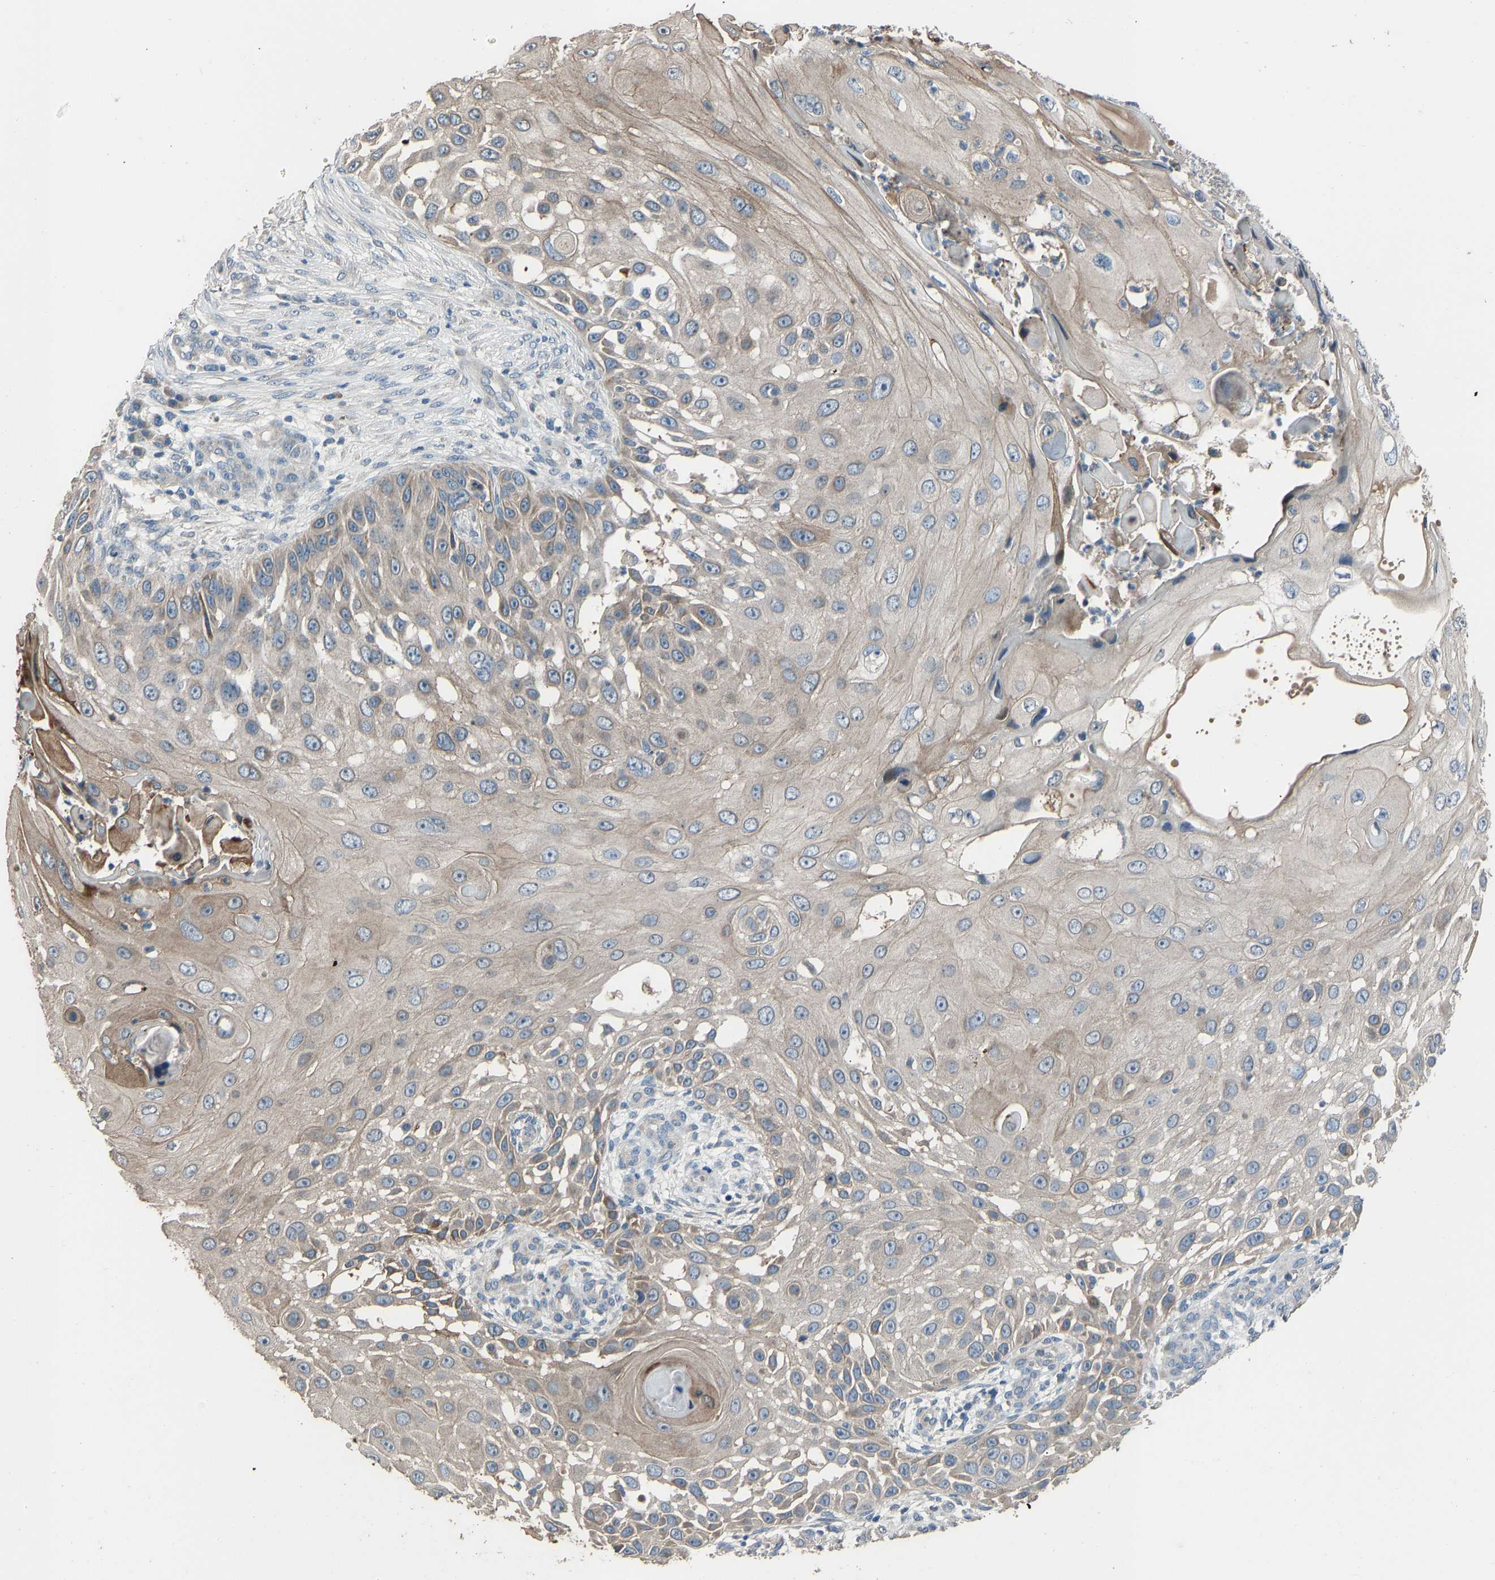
{"staining": {"intensity": "weak", "quantity": "<25%", "location": "cytoplasmic/membranous"}, "tissue": "skin cancer", "cell_type": "Tumor cells", "image_type": "cancer", "snomed": [{"axis": "morphology", "description": "Squamous cell carcinoma, NOS"}, {"axis": "topography", "description": "Skin"}], "caption": "Immunohistochemistry (IHC) image of skin squamous cell carcinoma stained for a protein (brown), which exhibits no staining in tumor cells.", "gene": "TGFBR3", "patient": {"sex": "female", "age": 44}}